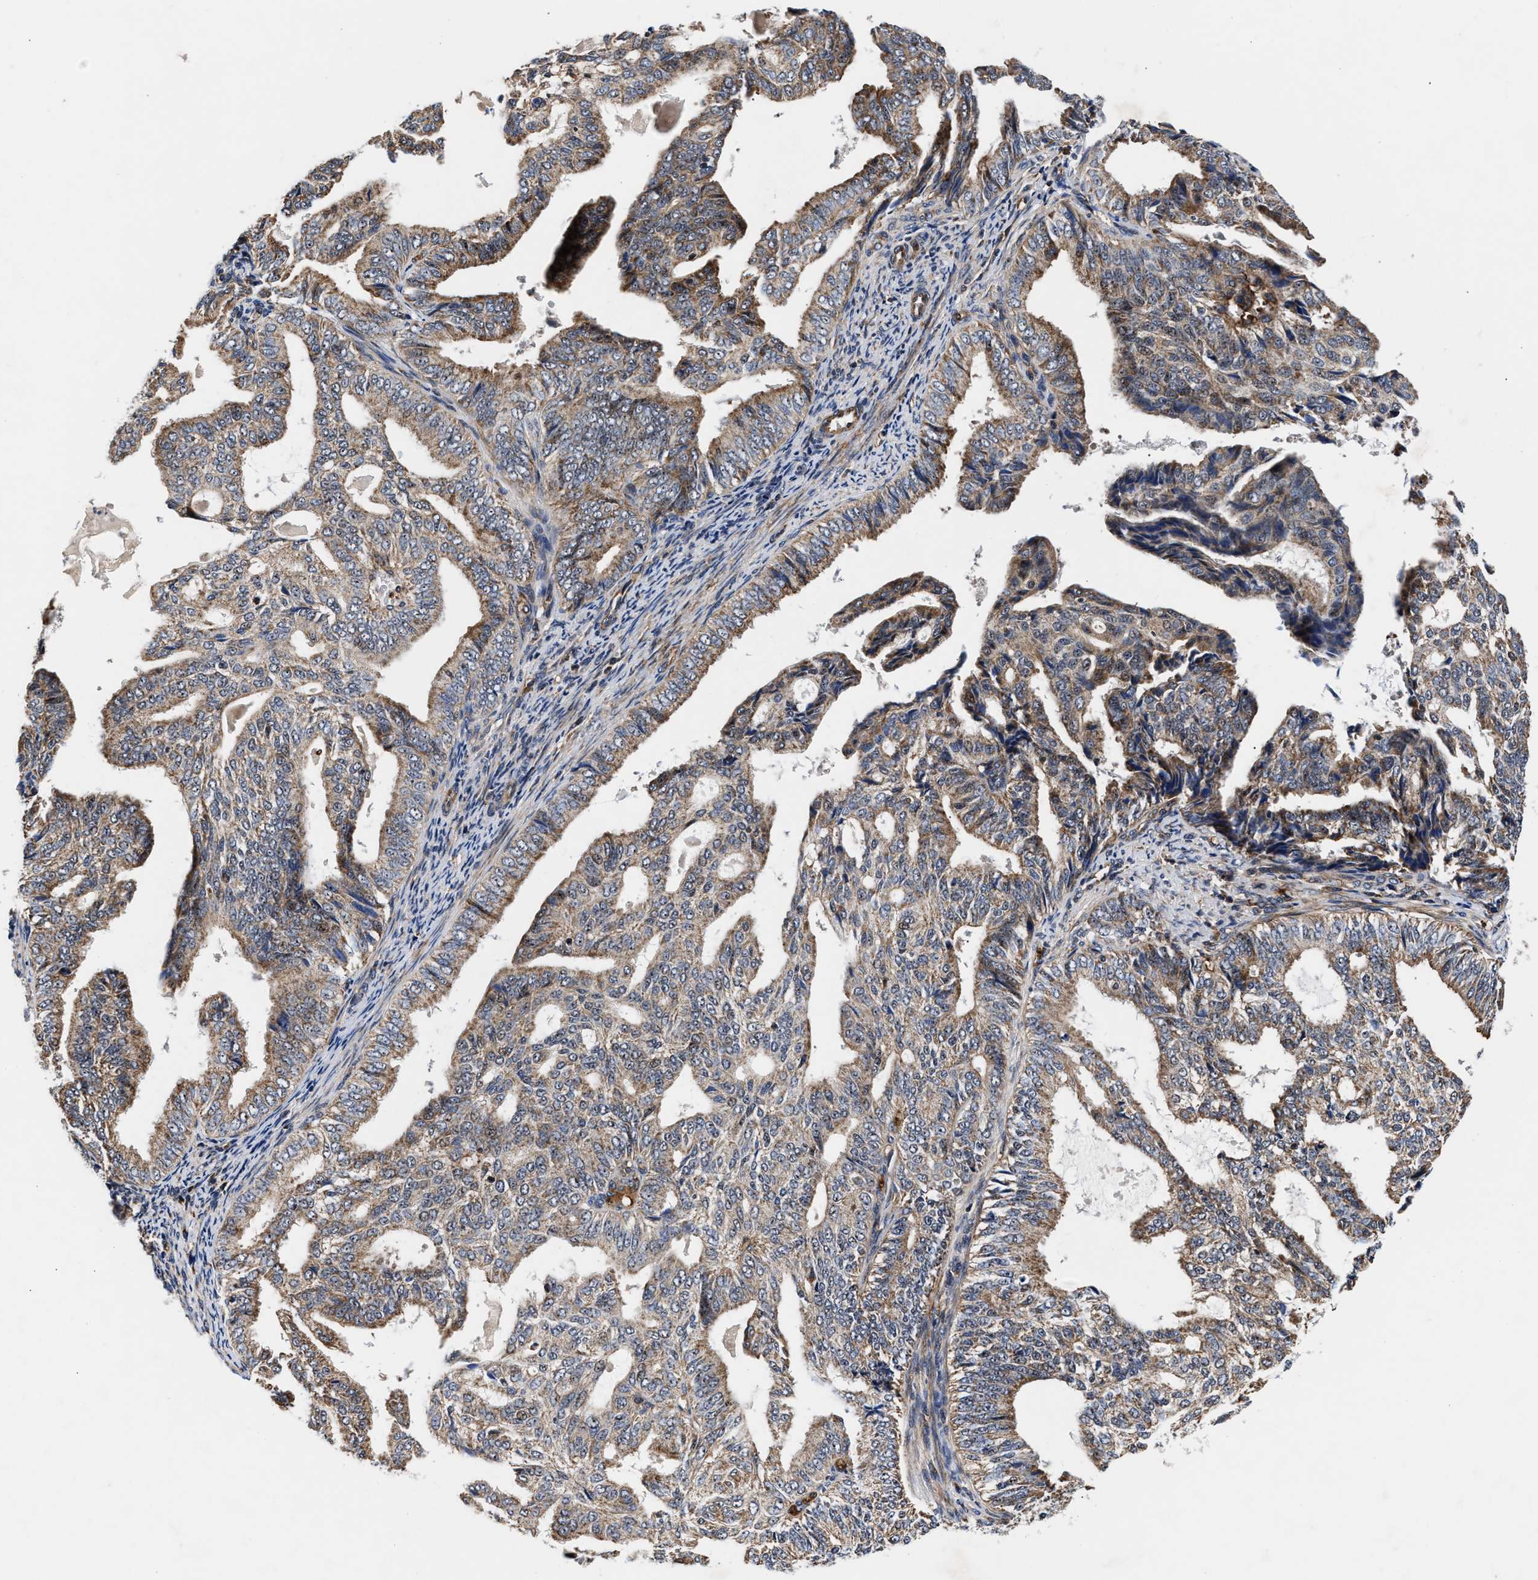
{"staining": {"intensity": "moderate", "quantity": ">75%", "location": "cytoplasmic/membranous"}, "tissue": "endometrial cancer", "cell_type": "Tumor cells", "image_type": "cancer", "snomed": [{"axis": "morphology", "description": "Adenocarcinoma, NOS"}, {"axis": "topography", "description": "Endometrium"}], "caption": "This histopathology image exhibits IHC staining of human adenocarcinoma (endometrial), with medium moderate cytoplasmic/membranous staining in approximately >75% of tumor cells.", "gene": "SGK1", "patient": {"sex": "female", "age": 58}}